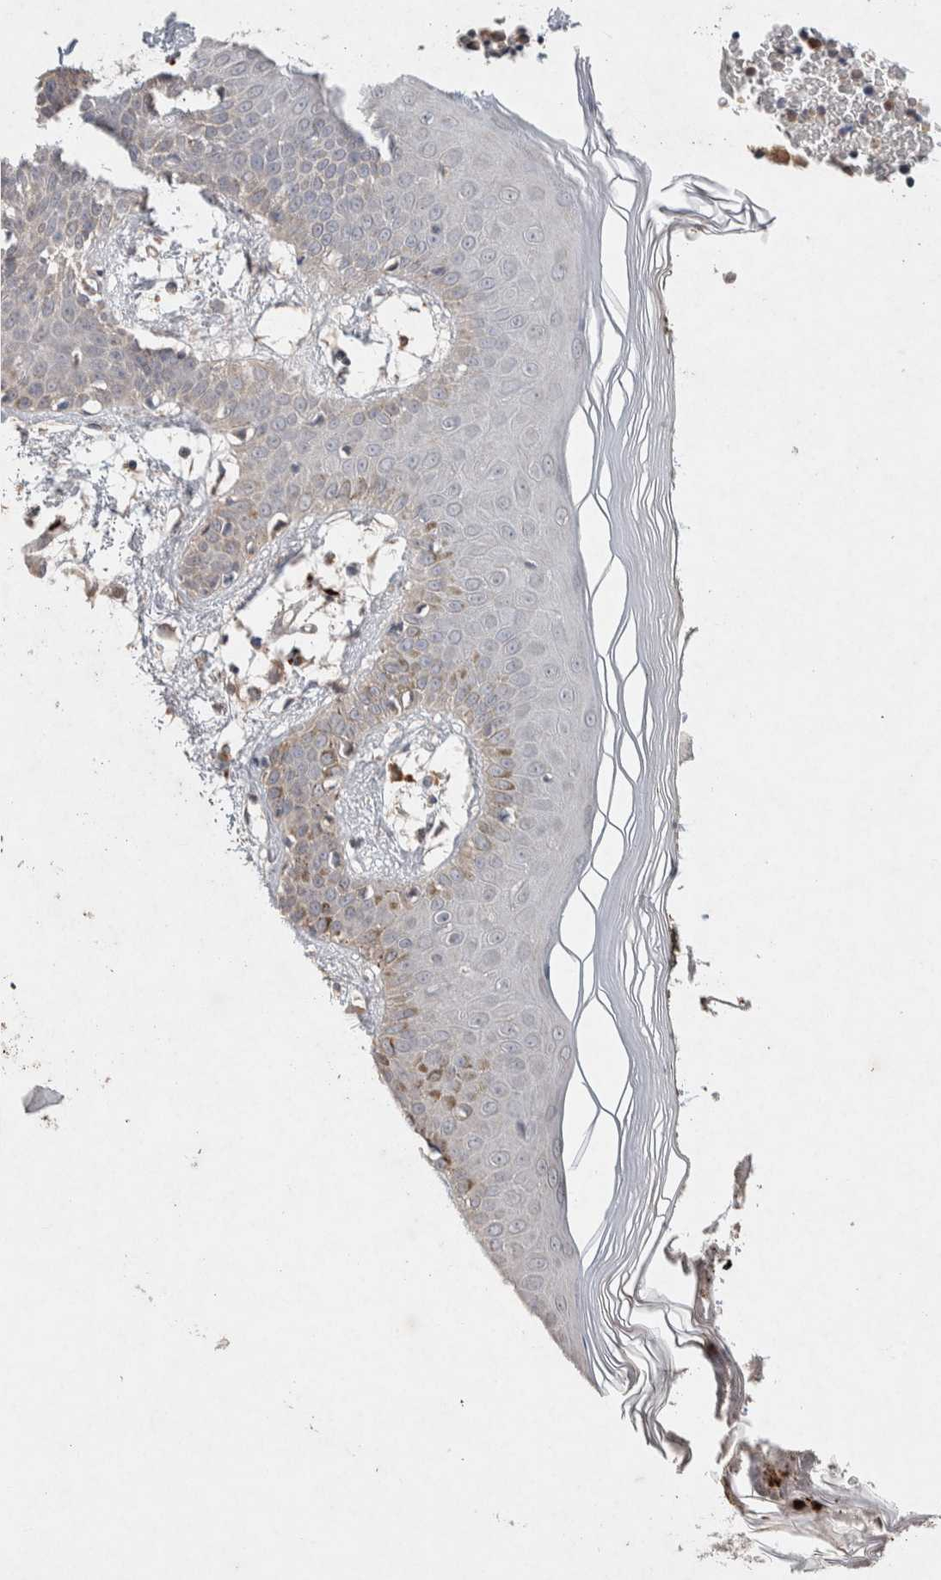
{"staining": {"intensity": "negative", "quantity": "none", "location": "none"}, "tissue": "skin", "cell_type": "Fibroblasts", "image_type": "normal", "snomed": [{"axis": "morphology", "description": "Normal tissue, NOS"}, {"axis": "topography", "description": "Skin"}], "caption": "Immunohistochemistry (IHC) of normal human skin demonstrates no staining in fibroblasts.", "gene": "CMTM4", "patient": {"sex": "male", "age": 53}}